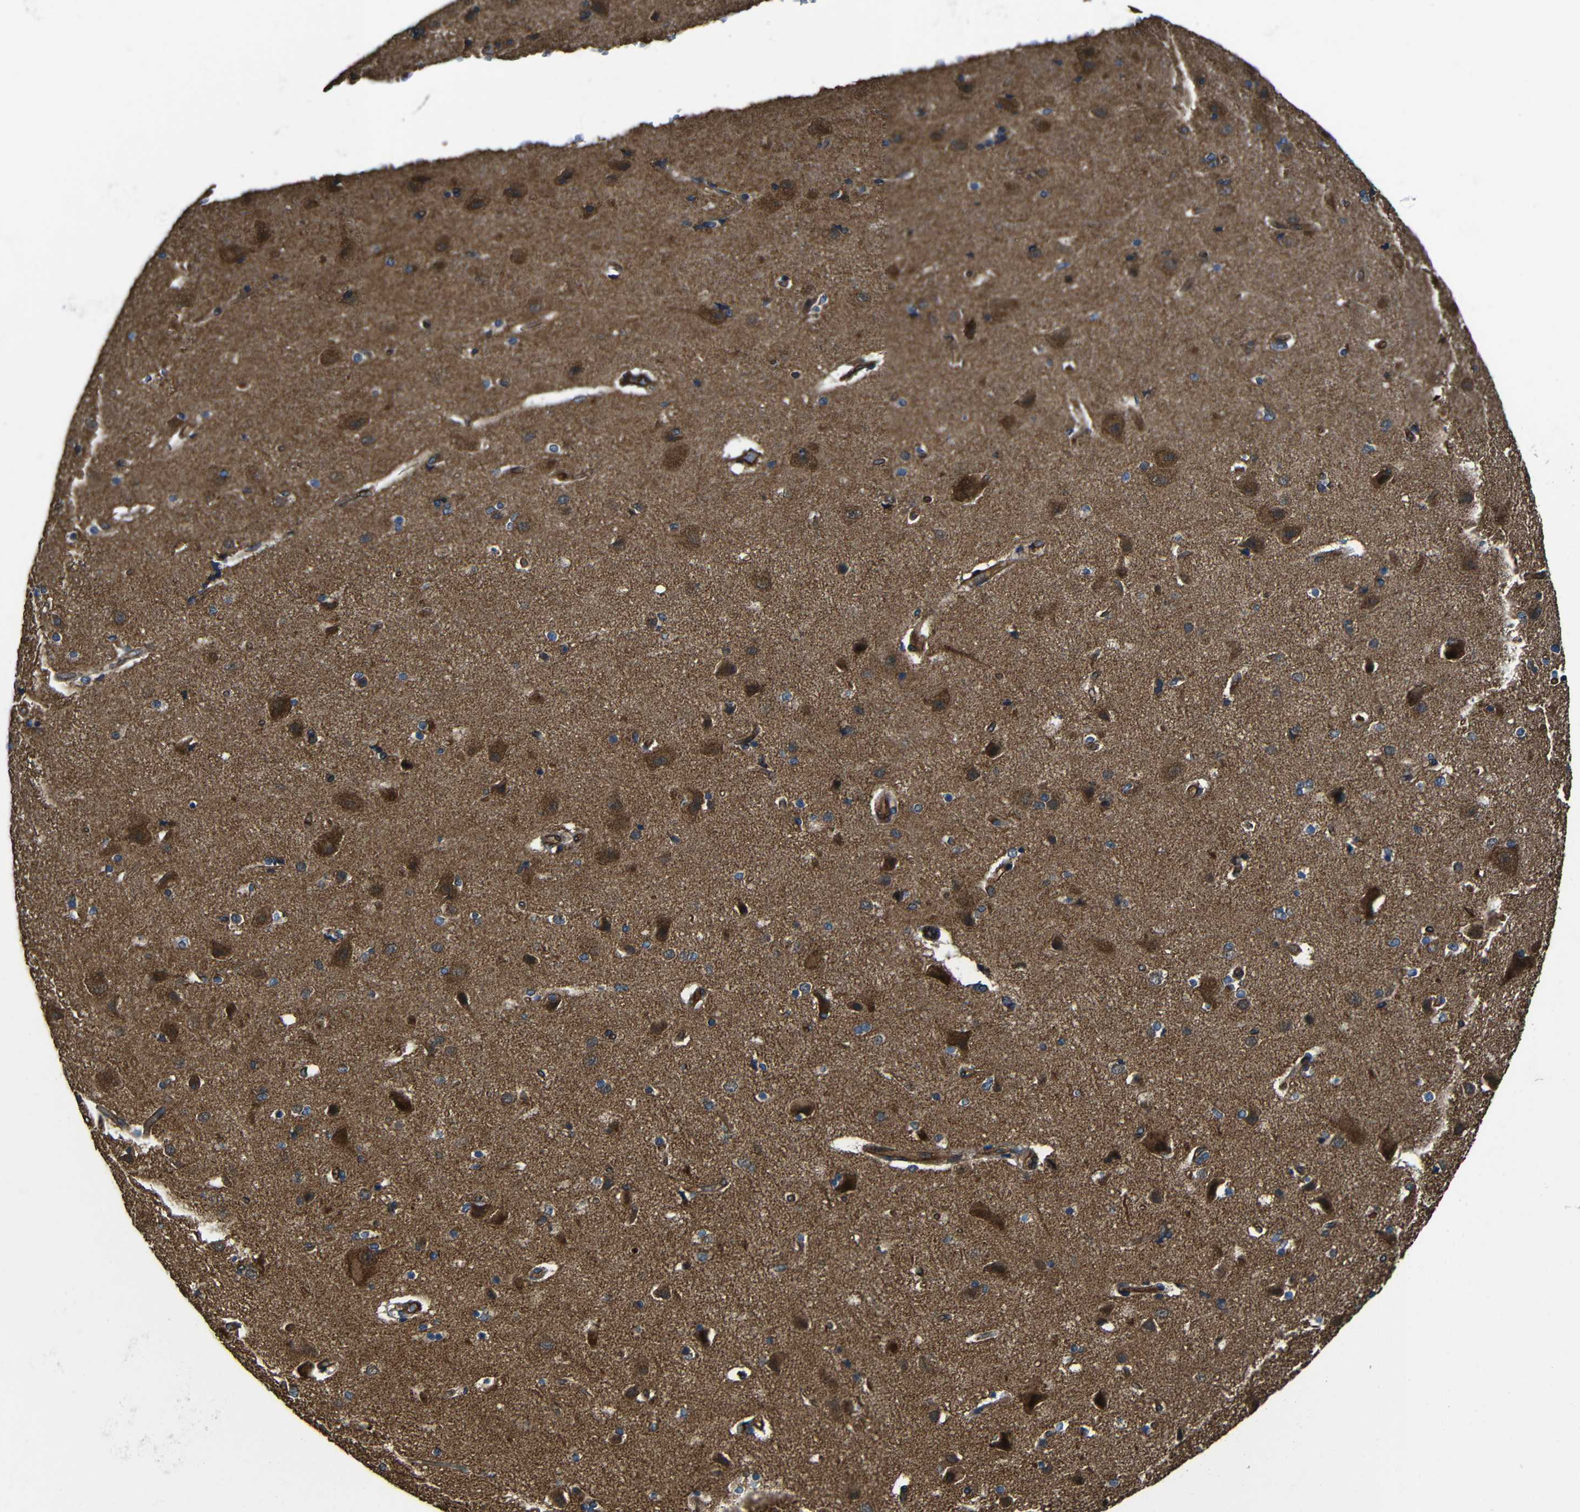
{"staining": {"intensity": "strong", "quantity": ">75%", "location": "cytoplasmic/membranous"}, "tissue": "cerebral cortex", "cell_type": "Endothelial cells", "image_type": "normal", "snomed": [{"axis": "morphology", "description": "Normal tissue, NOS"}, {"axis": "topography", "description": "Cerebral cortex"}], "caption": "DAB (3,3'-diaminobenzidine) immunohistochemical staining of unremarkable cerebral cortex shows strong cytoplasmic/membranous protein expression in approximately >75% of endothelial cells.", "gene": "PTCH1", "patient": {"sex": "female", "age": 54}}